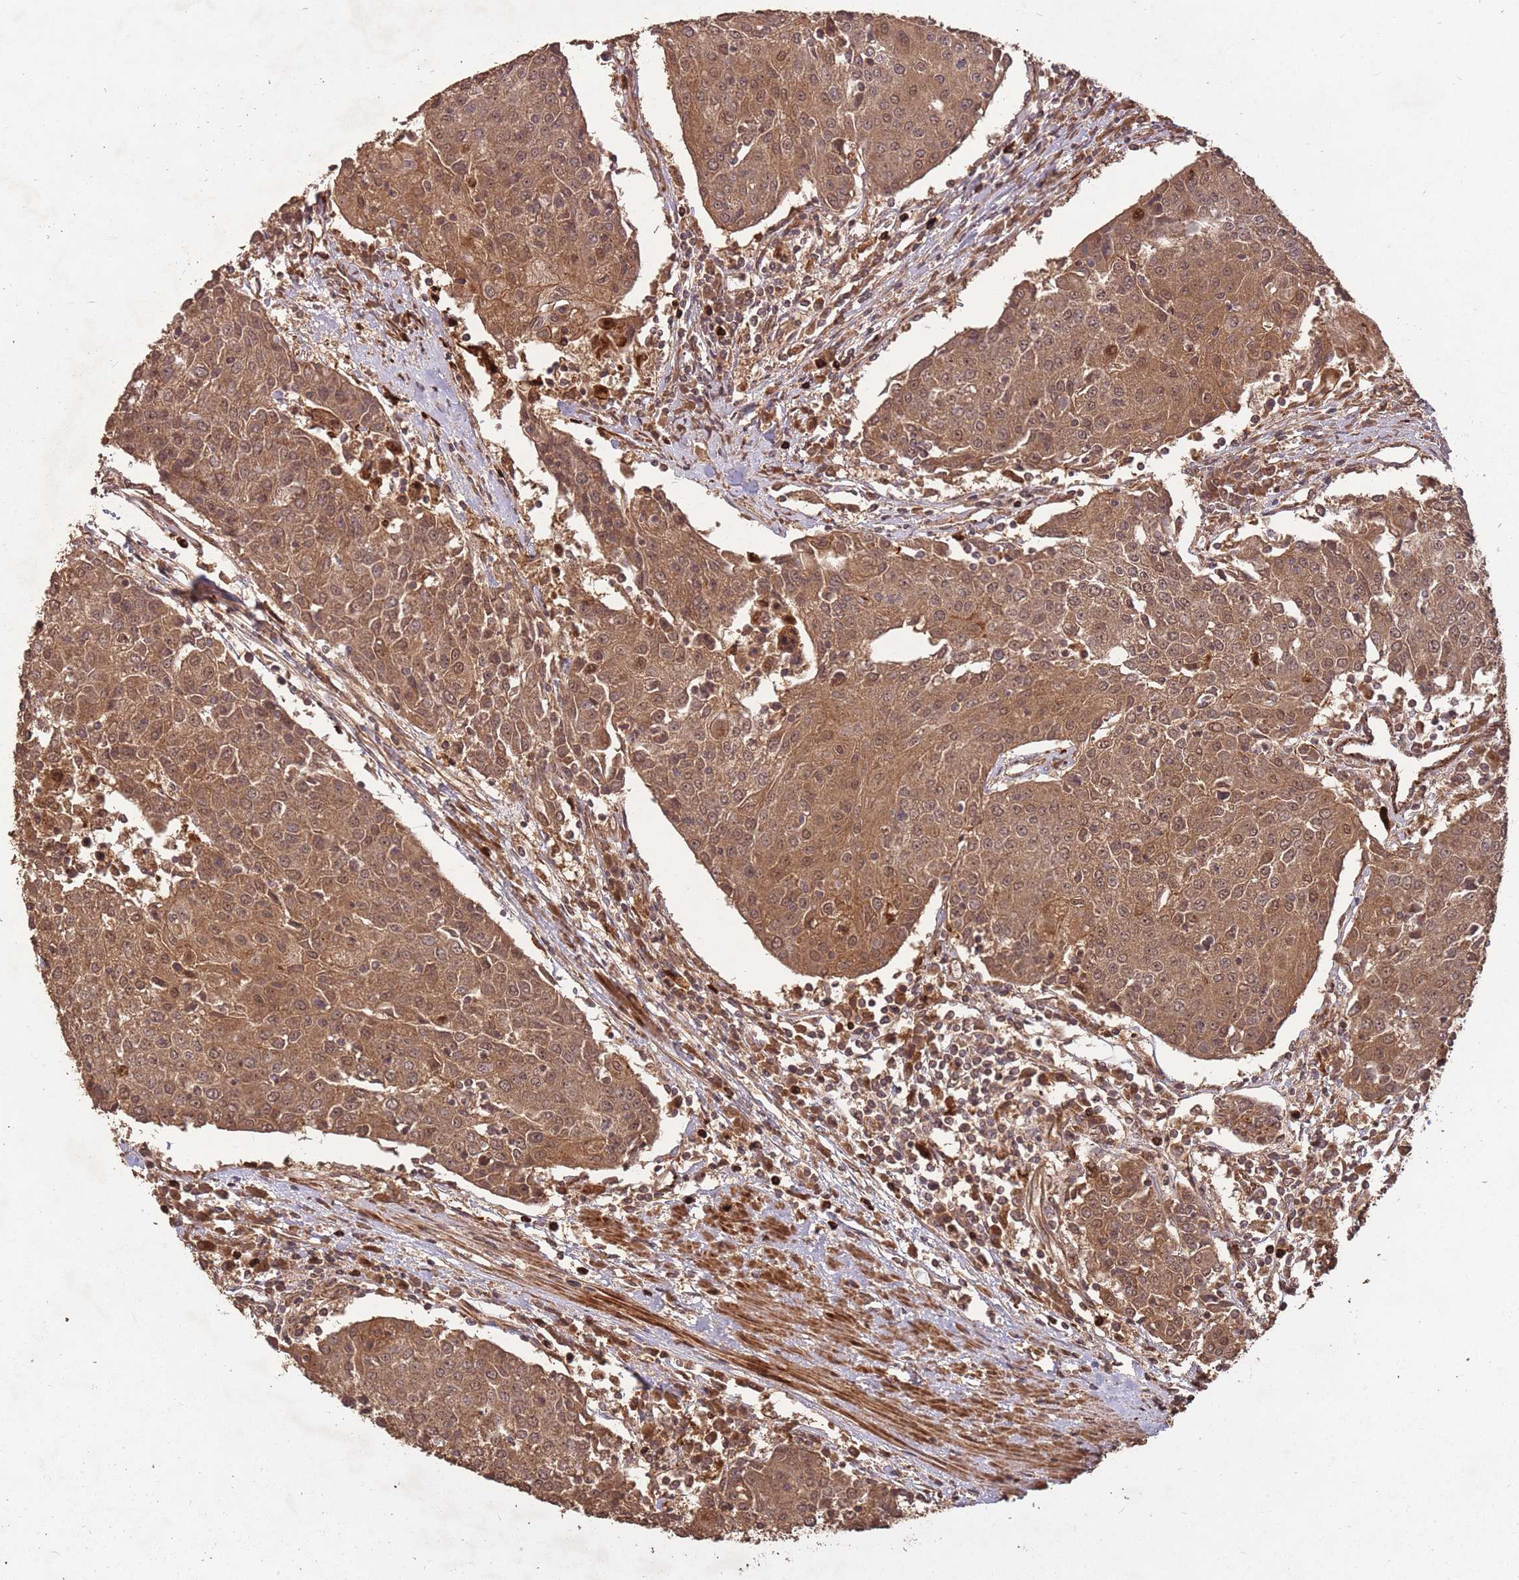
{"staining": {"intensity": "moderate", "quantity": ">75%", "location": "cytoplasmic/membranous,nuclear"}, "tissue": "urothelial cancer", "cell_type": "Tumor cells", "image_type": "cancer", "snomed": [{"axis": "morphology", "description": "Urothelial carcinoma, High grade"}, {"axis": "topography", "description": "Urinary bladder"}], "caption": "An image of urothelial carcinoma (high-grade) stained for a protein displays moderate cytoplasmic/membranous and nuclear brown staining in tumor cells.", "gene": "ERBB3", "patient": {"sex": "female", "age": 85}}